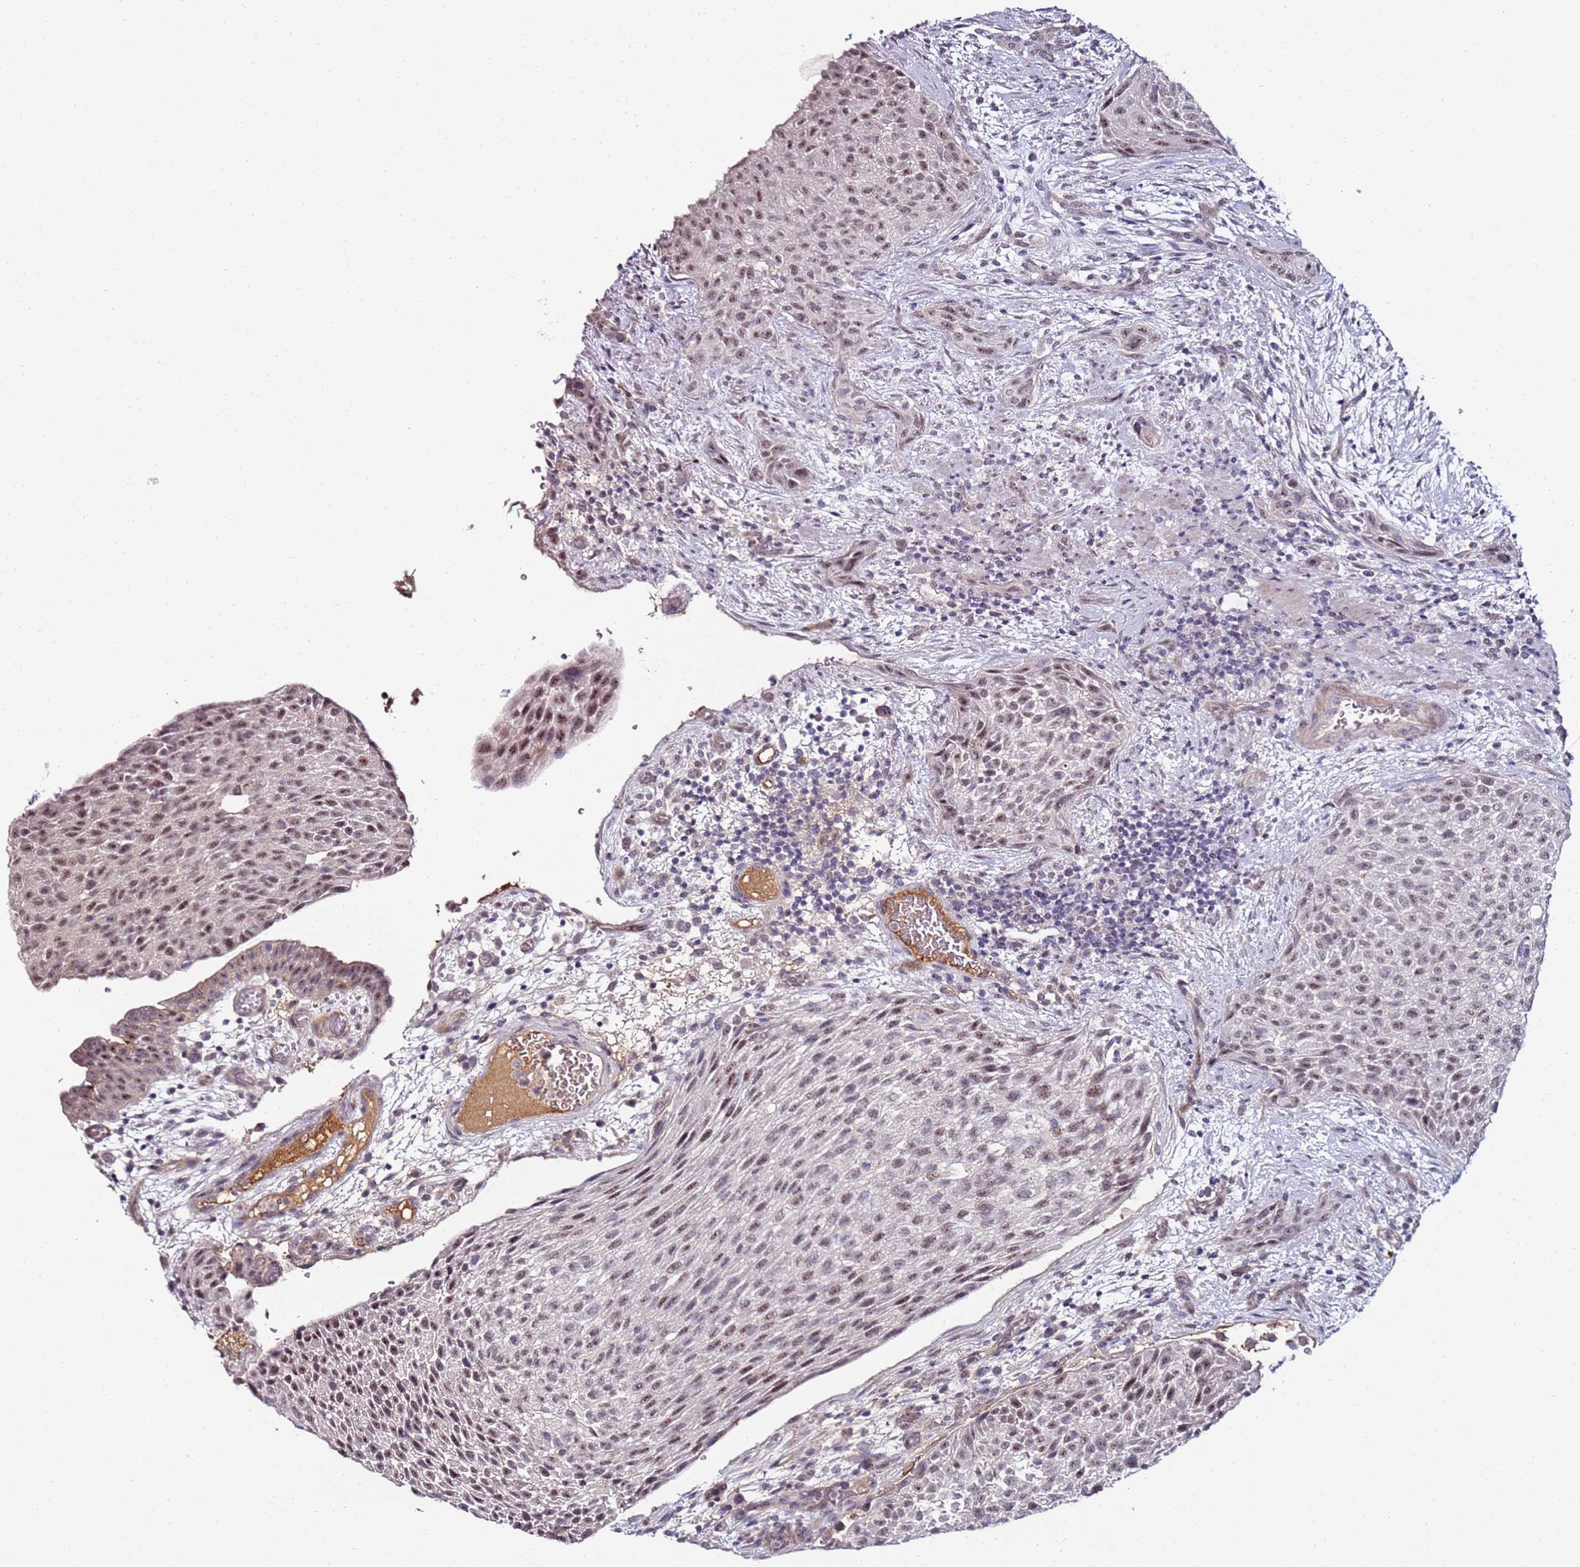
{"staining": {"intensity": "weak", "quantity": "25%-75%", "location": "nuclear"}, "tissue": "urothelial cancer", "cell_type": "Tumor cells", "image_type": "cancer", "snomed": [{"axis": "morphology", "description": "Normal tissue, NOS"}, {"axis": "morphology", "description": "Urothelial carcinoma, NOS"}, {"axis": "topography", "description": "Urinary bladder"}, {"axis": "topography", "description": "Peripheral nerve tissue"}], "caption": "IHC micrograph of neoplastic tissue: urothelial cancer stained using immunohistochemistry (IHC) shows low levels of weak protein expression localized specifically in the nuclear of tumor cells, appearing as a nuclear brown color.", "gene": "DUSP28", "patient": {"sex": "male", "age": 35}}